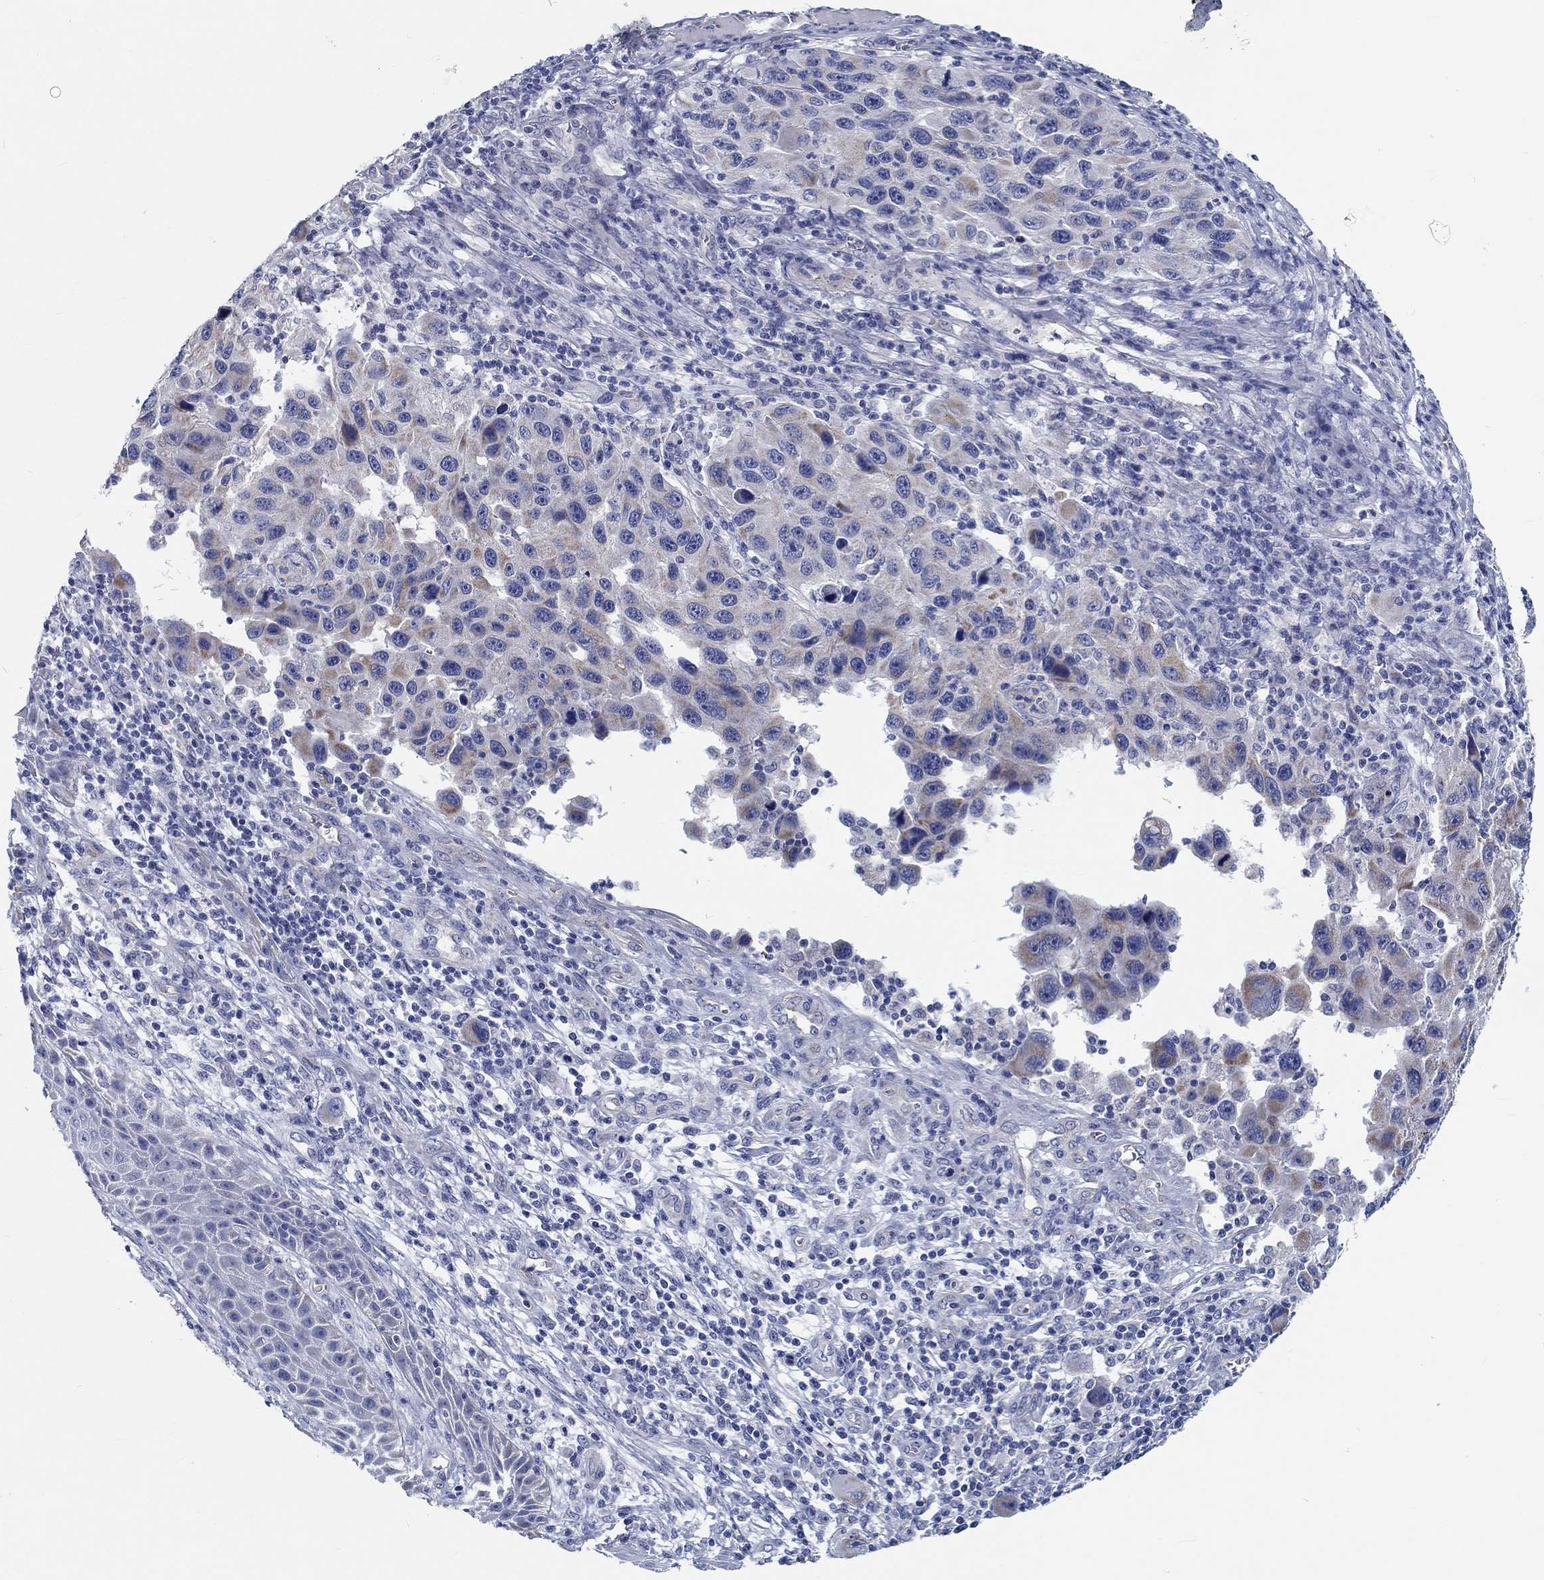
{"staining": {"intensity": "weak", "quantity": "25%-75%", "location": "cytoplasmic/membranous"}, "tissue": "melanoma", "cell_type": "Tumor cells", "image_type": "cancer", "snomed": [{"axis": "morphology", "description": "Malignant melanoma, NOS"}, {"axis": "topography", "description": "Skin"}], "caption": "Malignant melanoma stained with a protein marker shows weak staining in tumor cells.", "gene": "MYBPC1", "patient": {"sex": "male", "age": 53}}